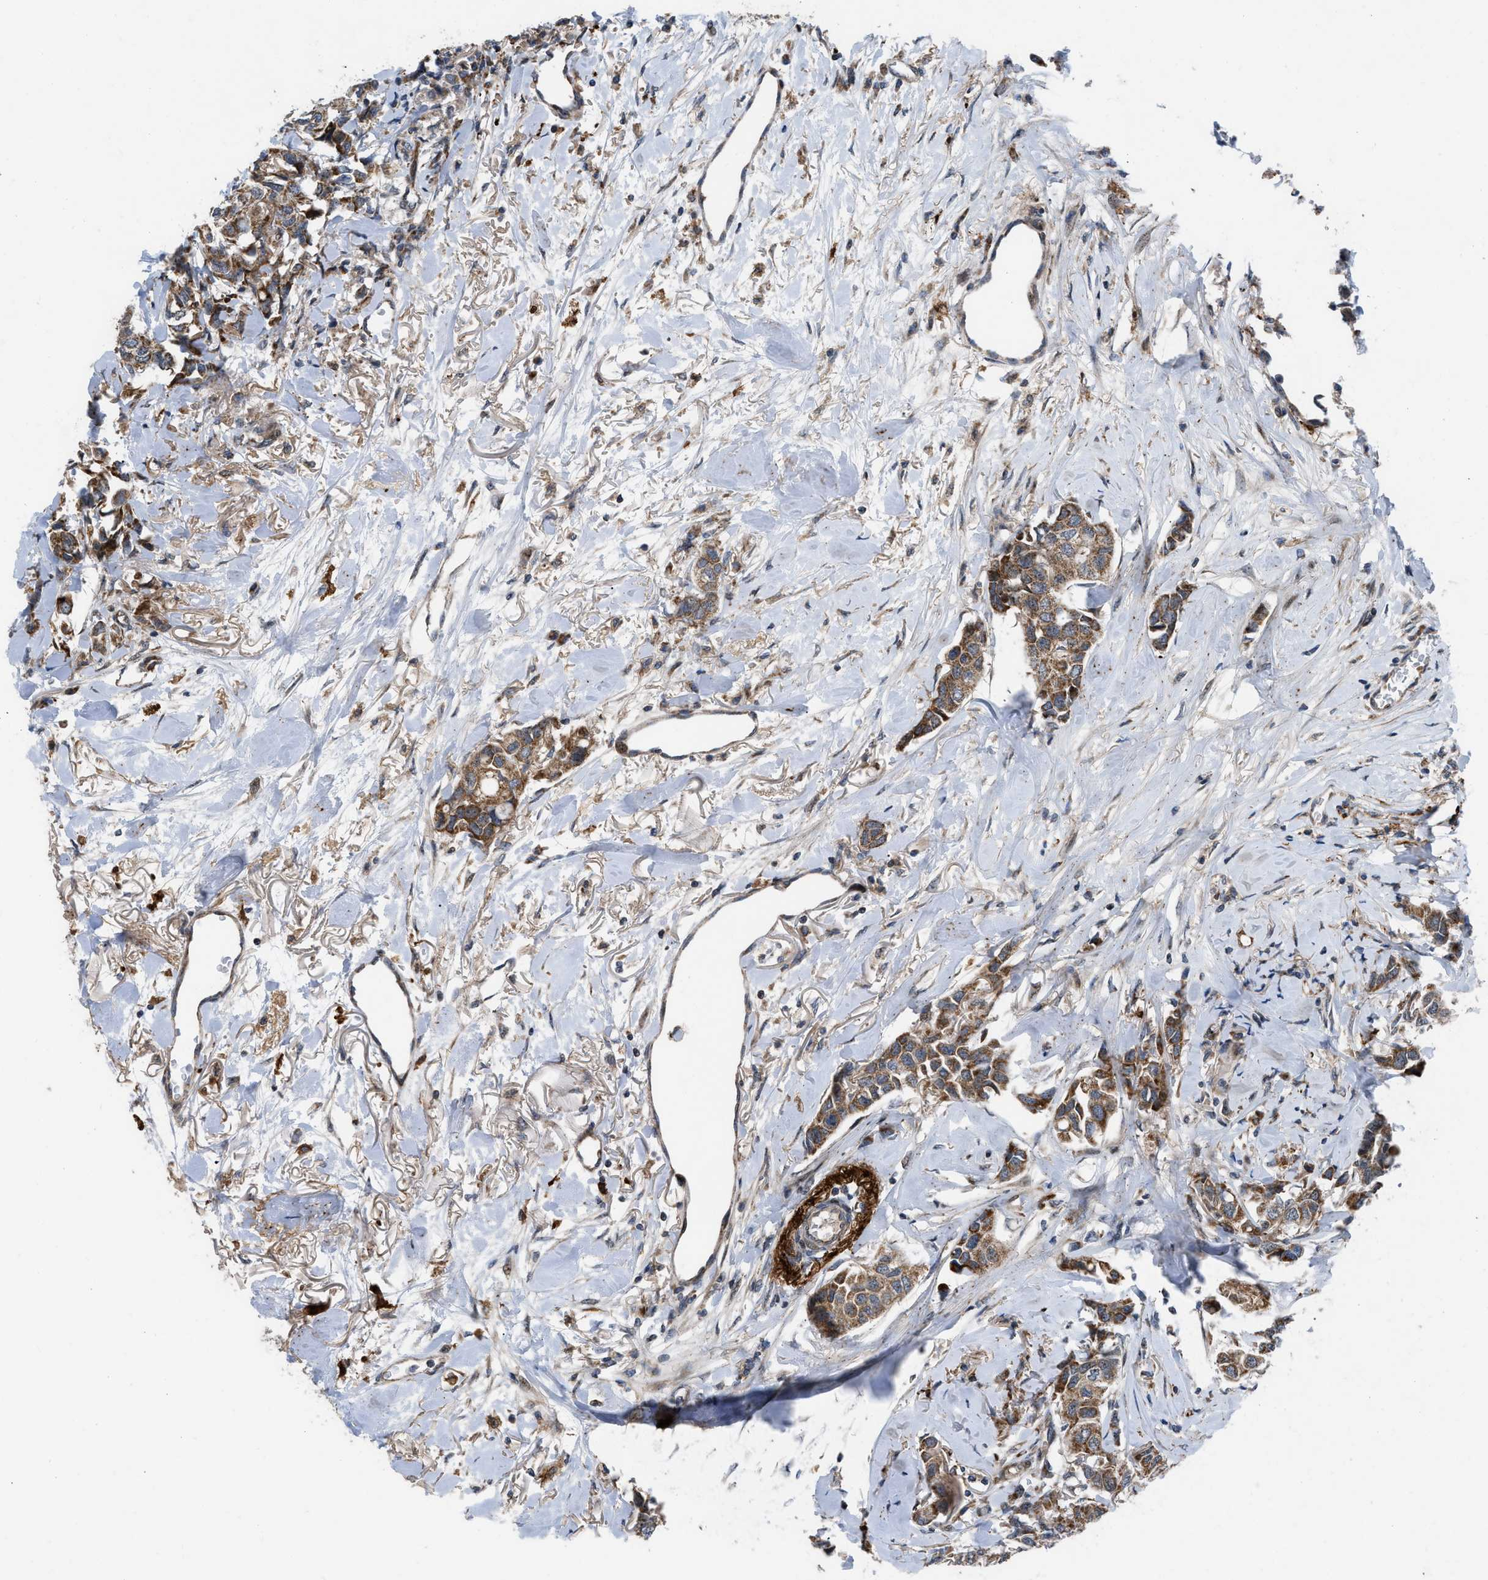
{"staining": {"intensity": "moderate", "quantity": ">75%", "location": "cytoplasmic/membranous"}, "tissue": "breast cancer", "cell_type": "Tumor cells", "image_type": "cancer", "snomed": [{"axis": "morphology", "description": "Duct carcinoma"}, {"axis": "topography", "description": "Breast"}], "caption": "Immunohistochemistry (DAB (3,3'-diaminobenzidine)) staining of breast cancer demonstrates moderate cytoplasmic/membranous protein expression in approximately >75% of tumor cells. Nuclei are stained in blue.", "gene": "AP3M2", "patient": {"sex": "female", "age": 80}}